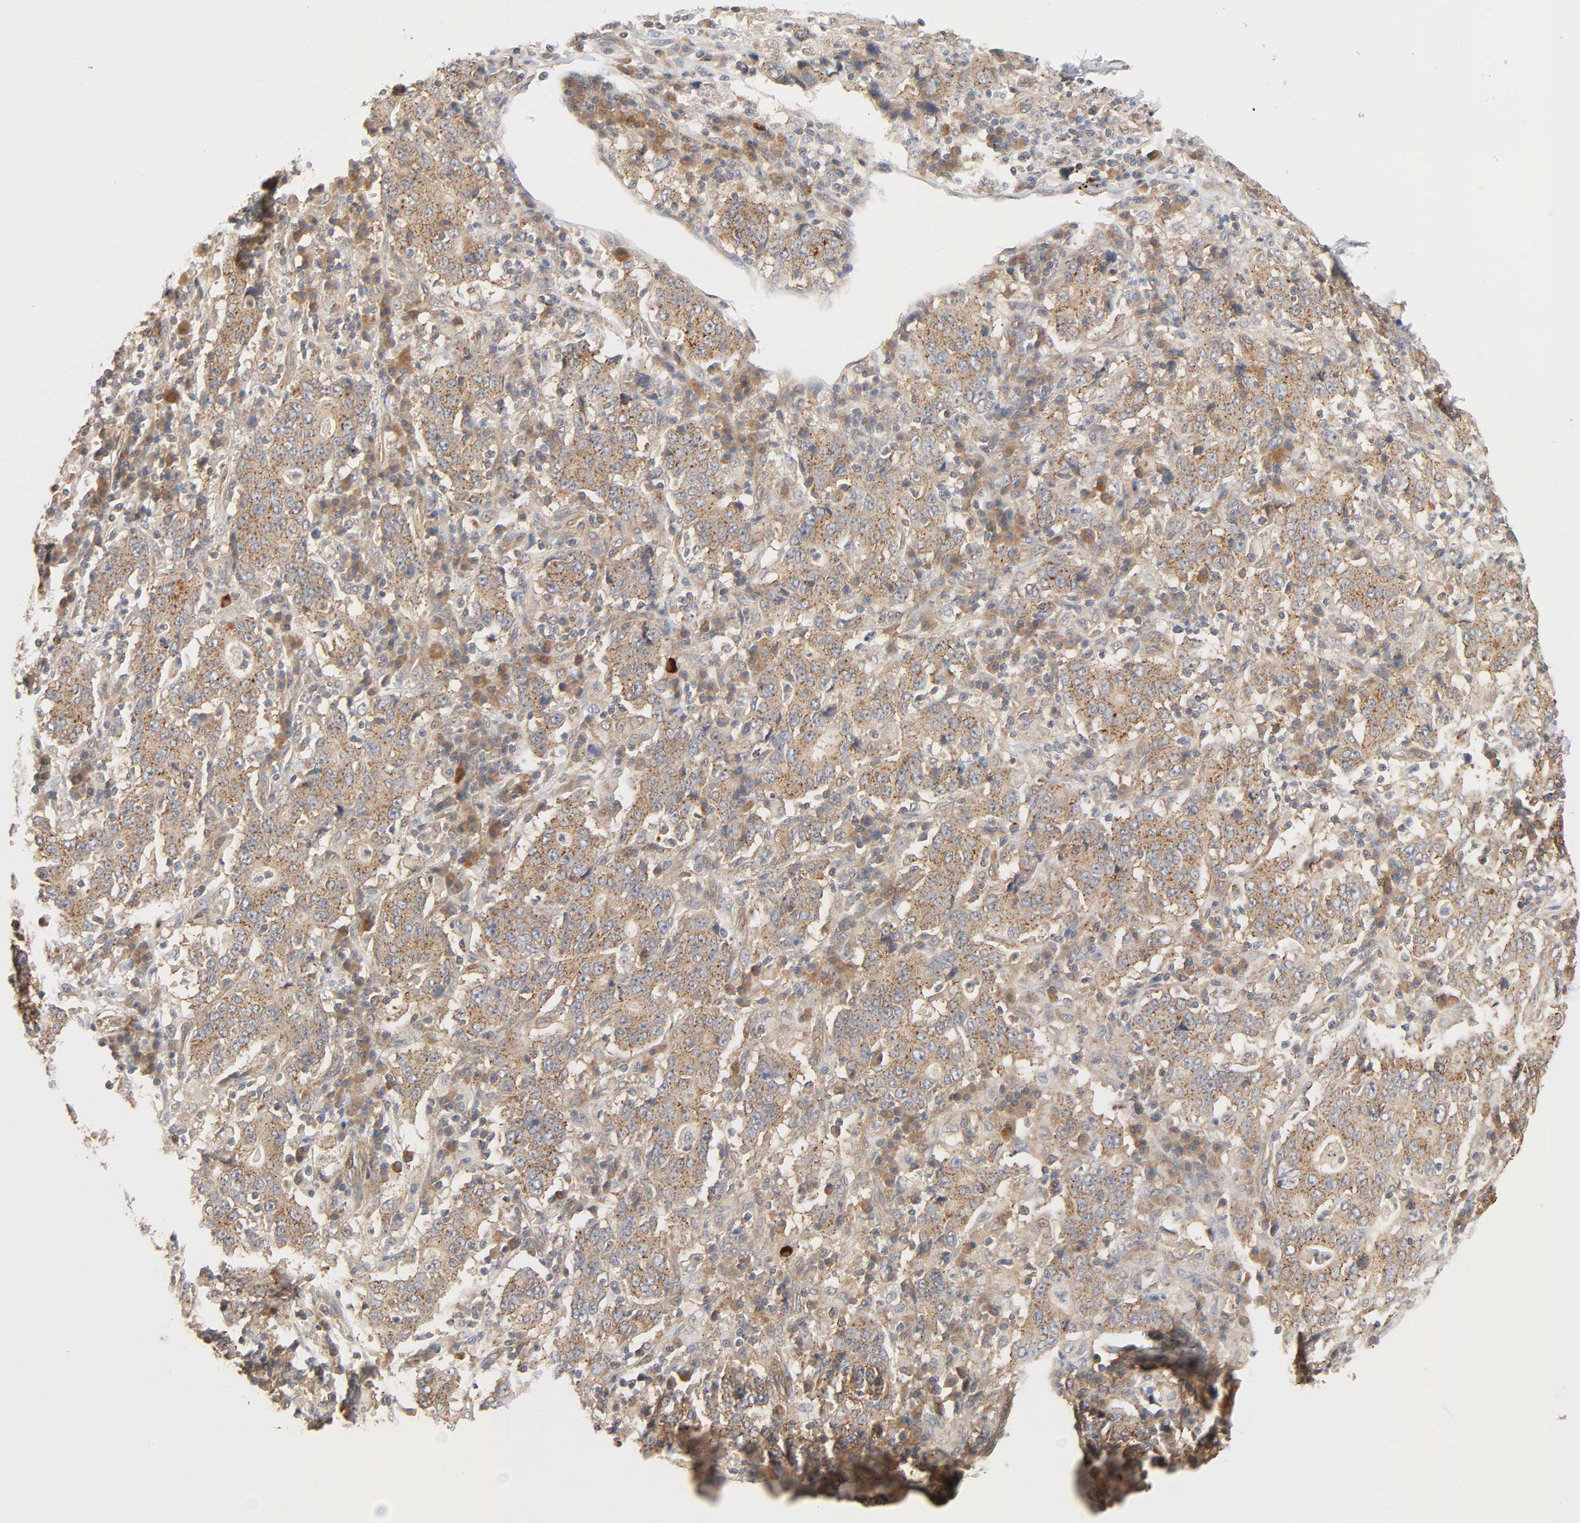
{"staining": {"intensity": "moderate", "quantity": ">75%", "location": "cytoplasmic/membranous"}, "tissue": "stomach cancer", "cell_type": "Tumor cells", "image_type": "cancer", "snomed": [{"axis": "morphology", "description": "Normal tissue, NOS"}, {"axis": "morphology", "description": "Adenocarcinoma, NOS"}, {"axis": "topography", "description": "Stomach, upper"}, {"axis": "topography", "description": "Stomach"}], "caption": "IHC image of neoplastic tissue: stomach cancer (adenocarcinoma) stained using IHC shows medium levels of moderate protein expression localized specifically in the cytoplasmic/membranous of tumor cells, appearing as a cytoplasmic/membranous brown color.", "gene": "NEMF", "patient": {"sex": "male", "age": 59}}